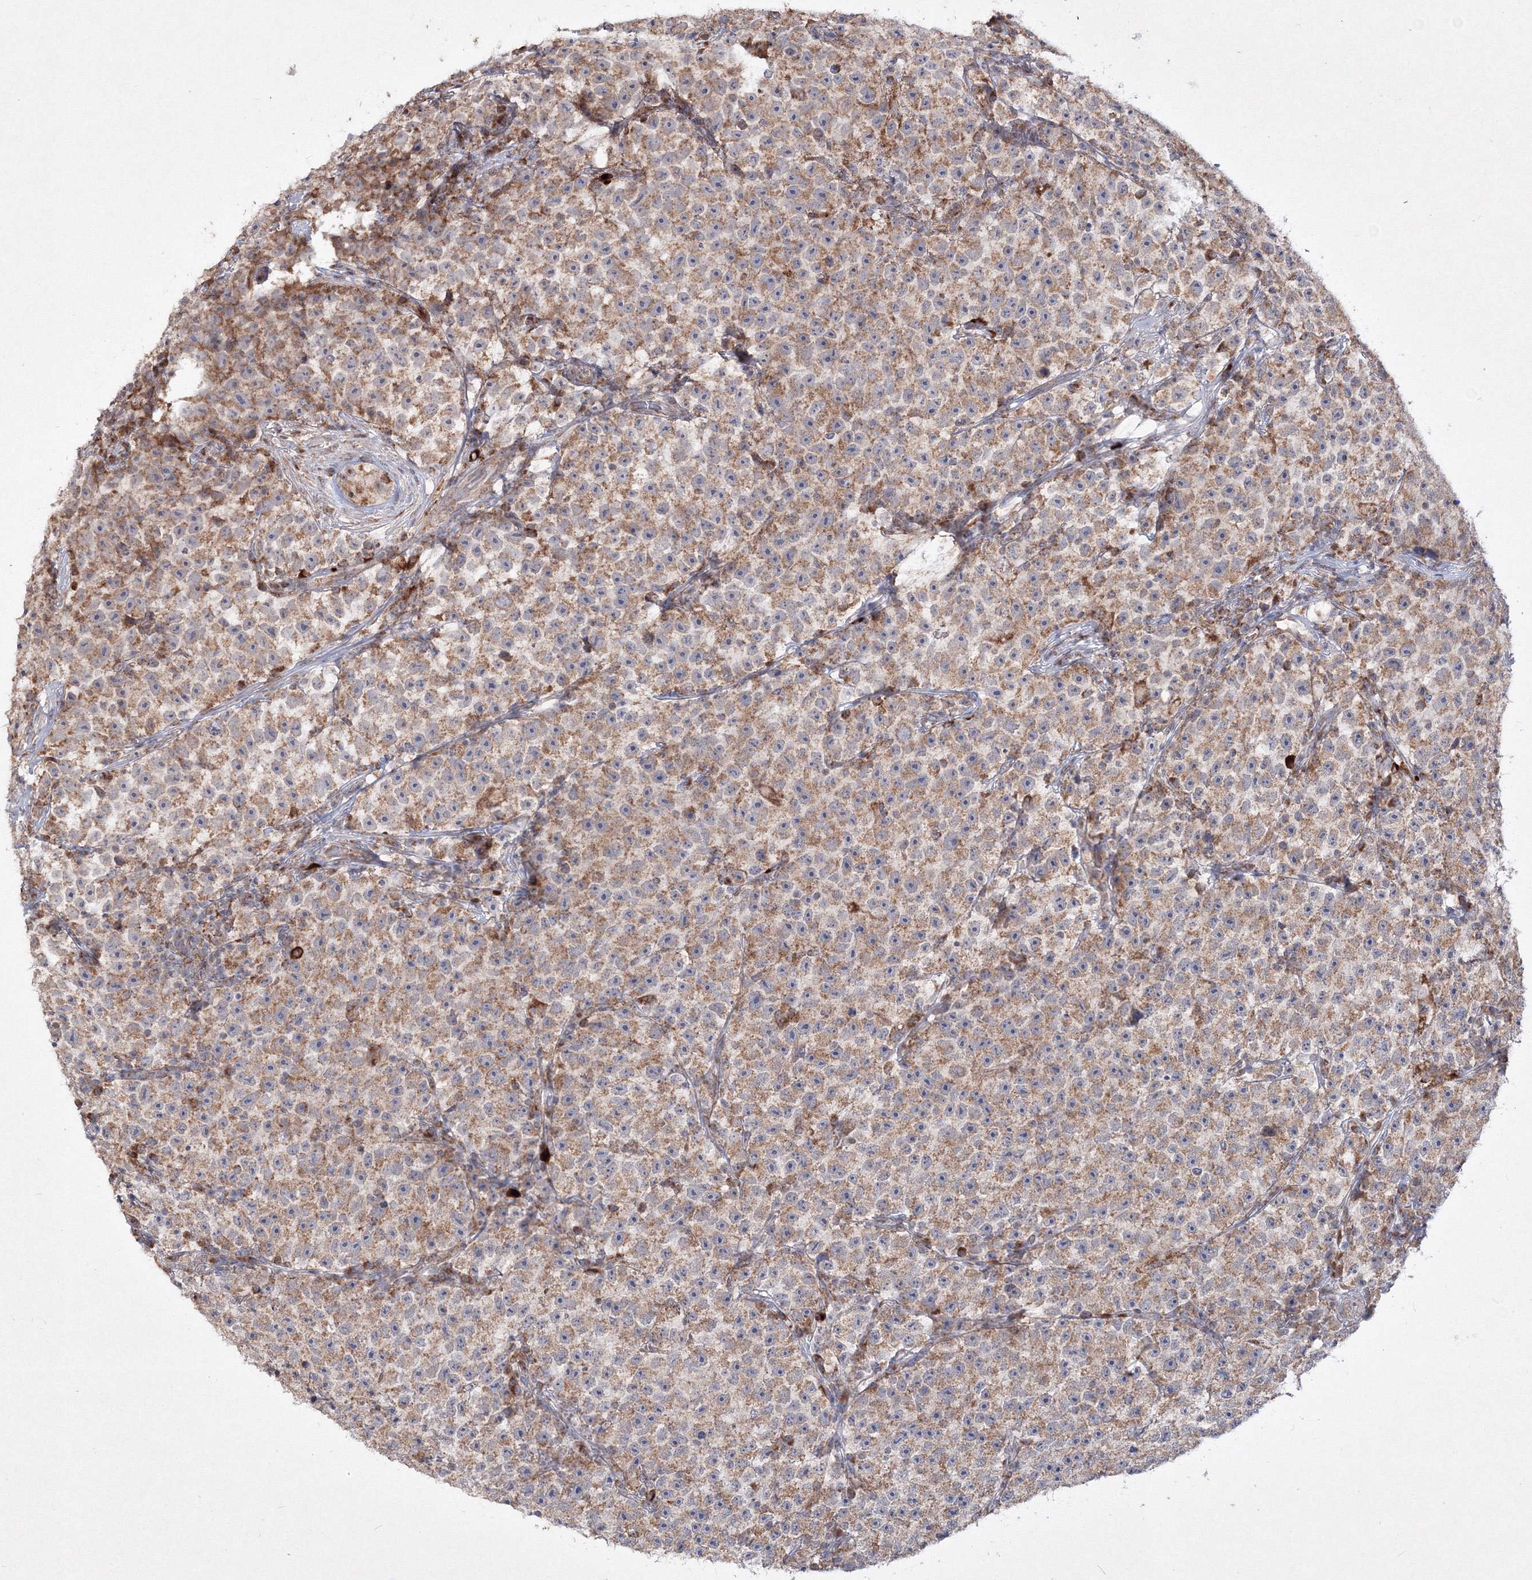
{"staining": {"intensity": "weak", "quantity": ">75%", "location": "cytoplasmic/membranous"}, "tissue": "testis cancer", "cell_type": "Tumor cells", "image_type": "cancer", "snomed": [{"axis": "morphology", "description": "Seminoma, NOS"}, {"axis": "topography", "description": "Testis"}], "caption": "DAB immunohistochemical staining of testis cancer (seminoma) reveals weak cytoplasmic/membranous protein staining in approximately >75% of tumor cells.", "gene": "PEX13", "patient": {"sex": "male", "age": 22}}